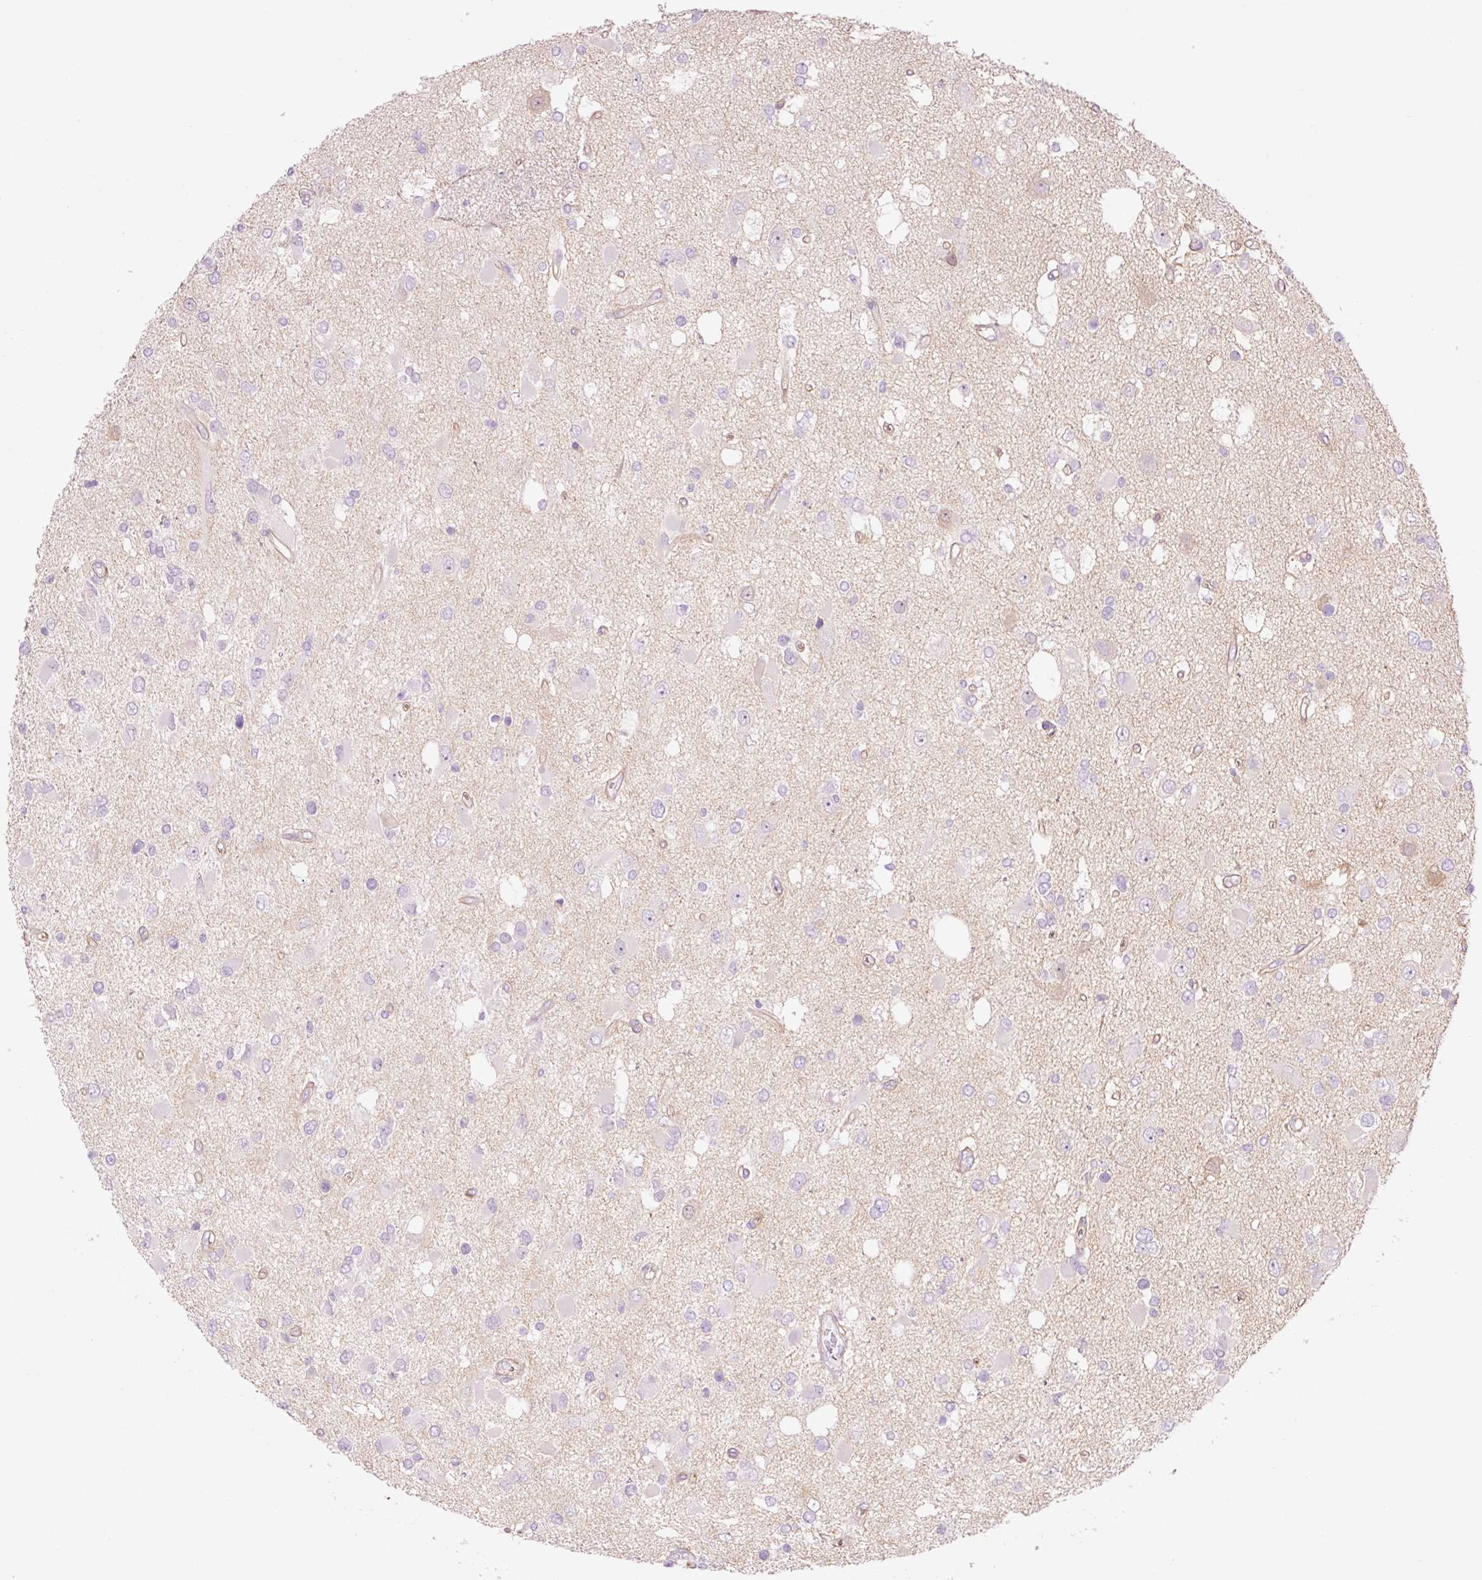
{"staining": {"intensity": "negative", "quantity": "none", "location": "none"}, "tissue": "glioma", "cell_type": "Tumor cells", "image_type": "cancer", "snomed": [{"axis": "morphology", "description": "Glioma, malignant, High grade"}, {"axis": "topography", "description": "Brain"}], "caption": "Immunohistochemistry of human malignant glioma (high-grade) shows no staining in tumor cells. The staining was performed using DAB (3,3'-diaminobenzidine) to visualize the protein expression in brown, while the nuclei were stained in blue with hematoxylin (Magnification: 20x).", "gene": "HSPA4L", "patient": {"sex": "male", "age": 53}}